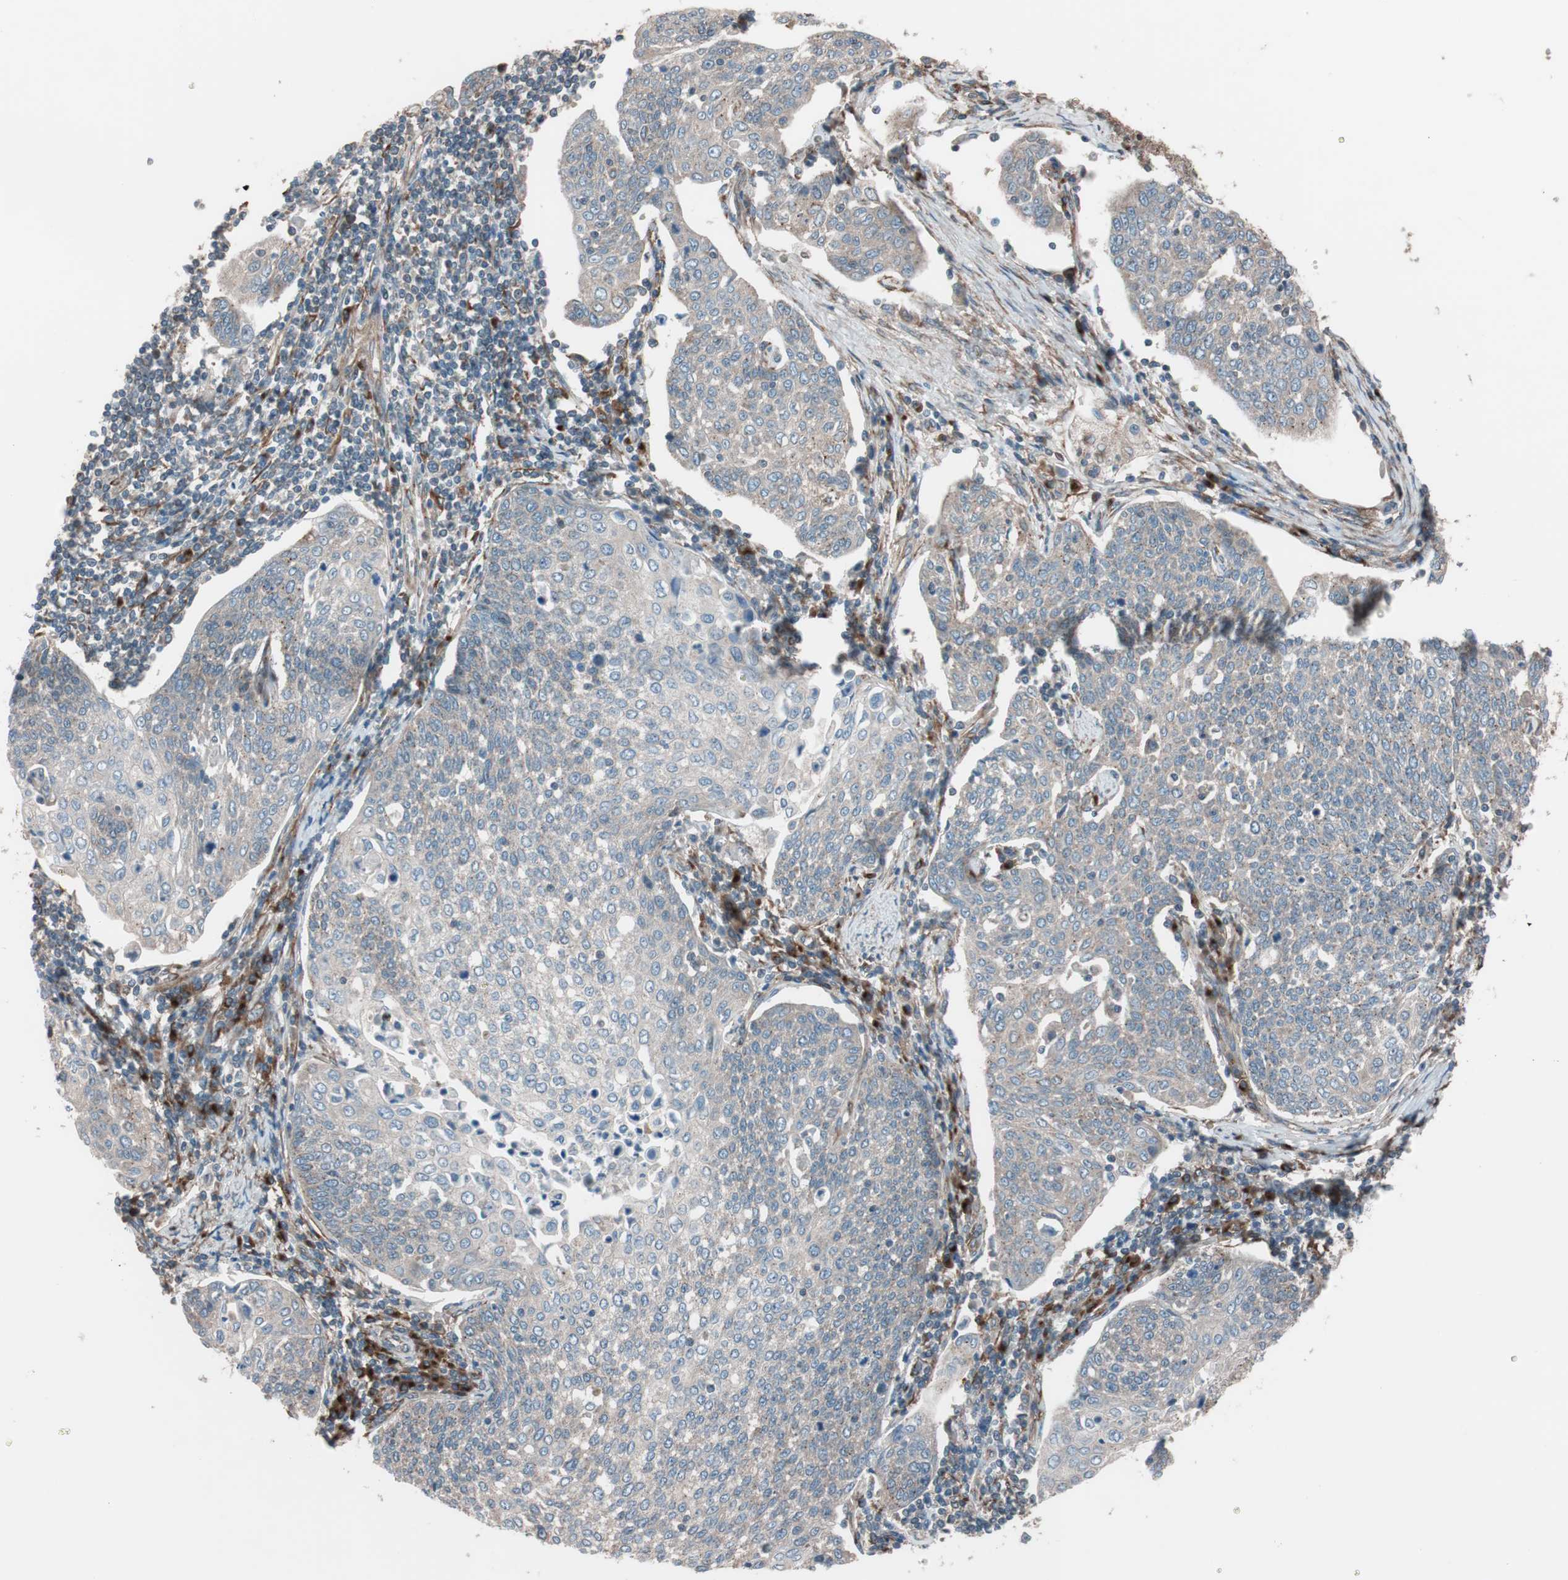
{"staining": {"intensity": "weak", "quantity": "25%-75%", "location": "cytoplasmic/membranous"}, "tissue": "cervical cancer", "cell_type": "Tumor cells", "image_type": "cancer", "snomed": [{"axis": "morphology", "description": "Squamous cell carcinoma, NOS"}, {"axis": "topography", "description": "Cervix"}], "caption": "Brown immunohistochemical staining in squamous cell carcinoma (cervical) displays weak cytoplasmic/membranous staining in approximately 25%-75% of tumor cells.", "gene": "SEC31A", "patient": {"sex": "female", "age": 34}}